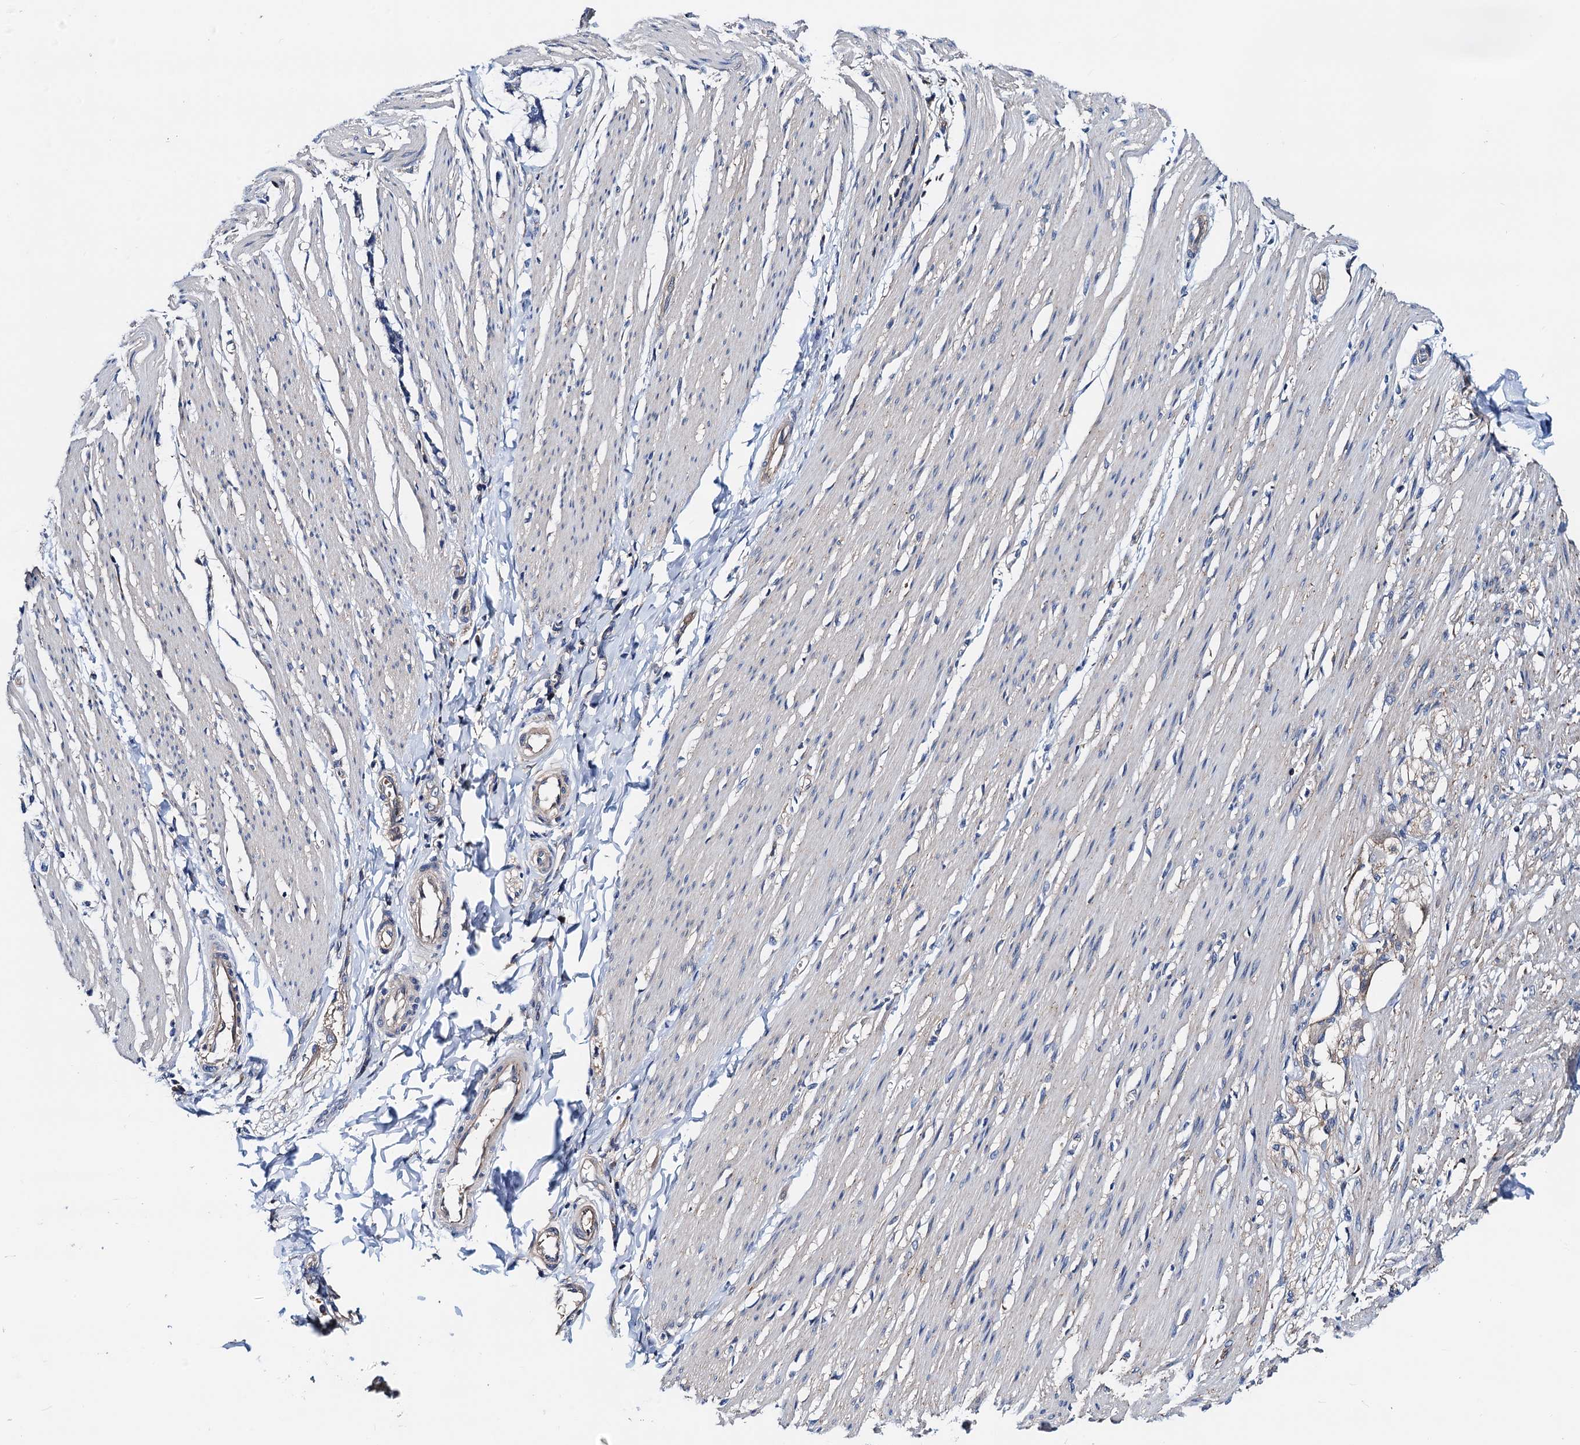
{"staining": {"intensity": "moderate", "quantity": "<25%", "location": "cytoplasmic/membranous"}, "tissue": "smooth muscle", "cell_type": "Smooth muscle cells", "image_type": "normal", "snomed": [{"axis": "morphology", "description": "Normal tissue, NOS"}, {"axis": "morphology", "description": "Adenocarcinoma, NOS"}, {"axis": "topography", "description": "Colon"}, {"axis": "topography", "description": "Peripheral nerve tissue"}], "caption": "Protein staining of normal smooth muscle exhibits moderate cytoplasmic/membranous staining in approximately <25% of smooth muscle cells. The staining was performed using DAB to visualize the protein expression in brown, while the nuclei were stained in blue with hematoxylin (Magnification: 20x).", "gene": "GCOM1", "patient": {"sex": "male", "age": 14}}